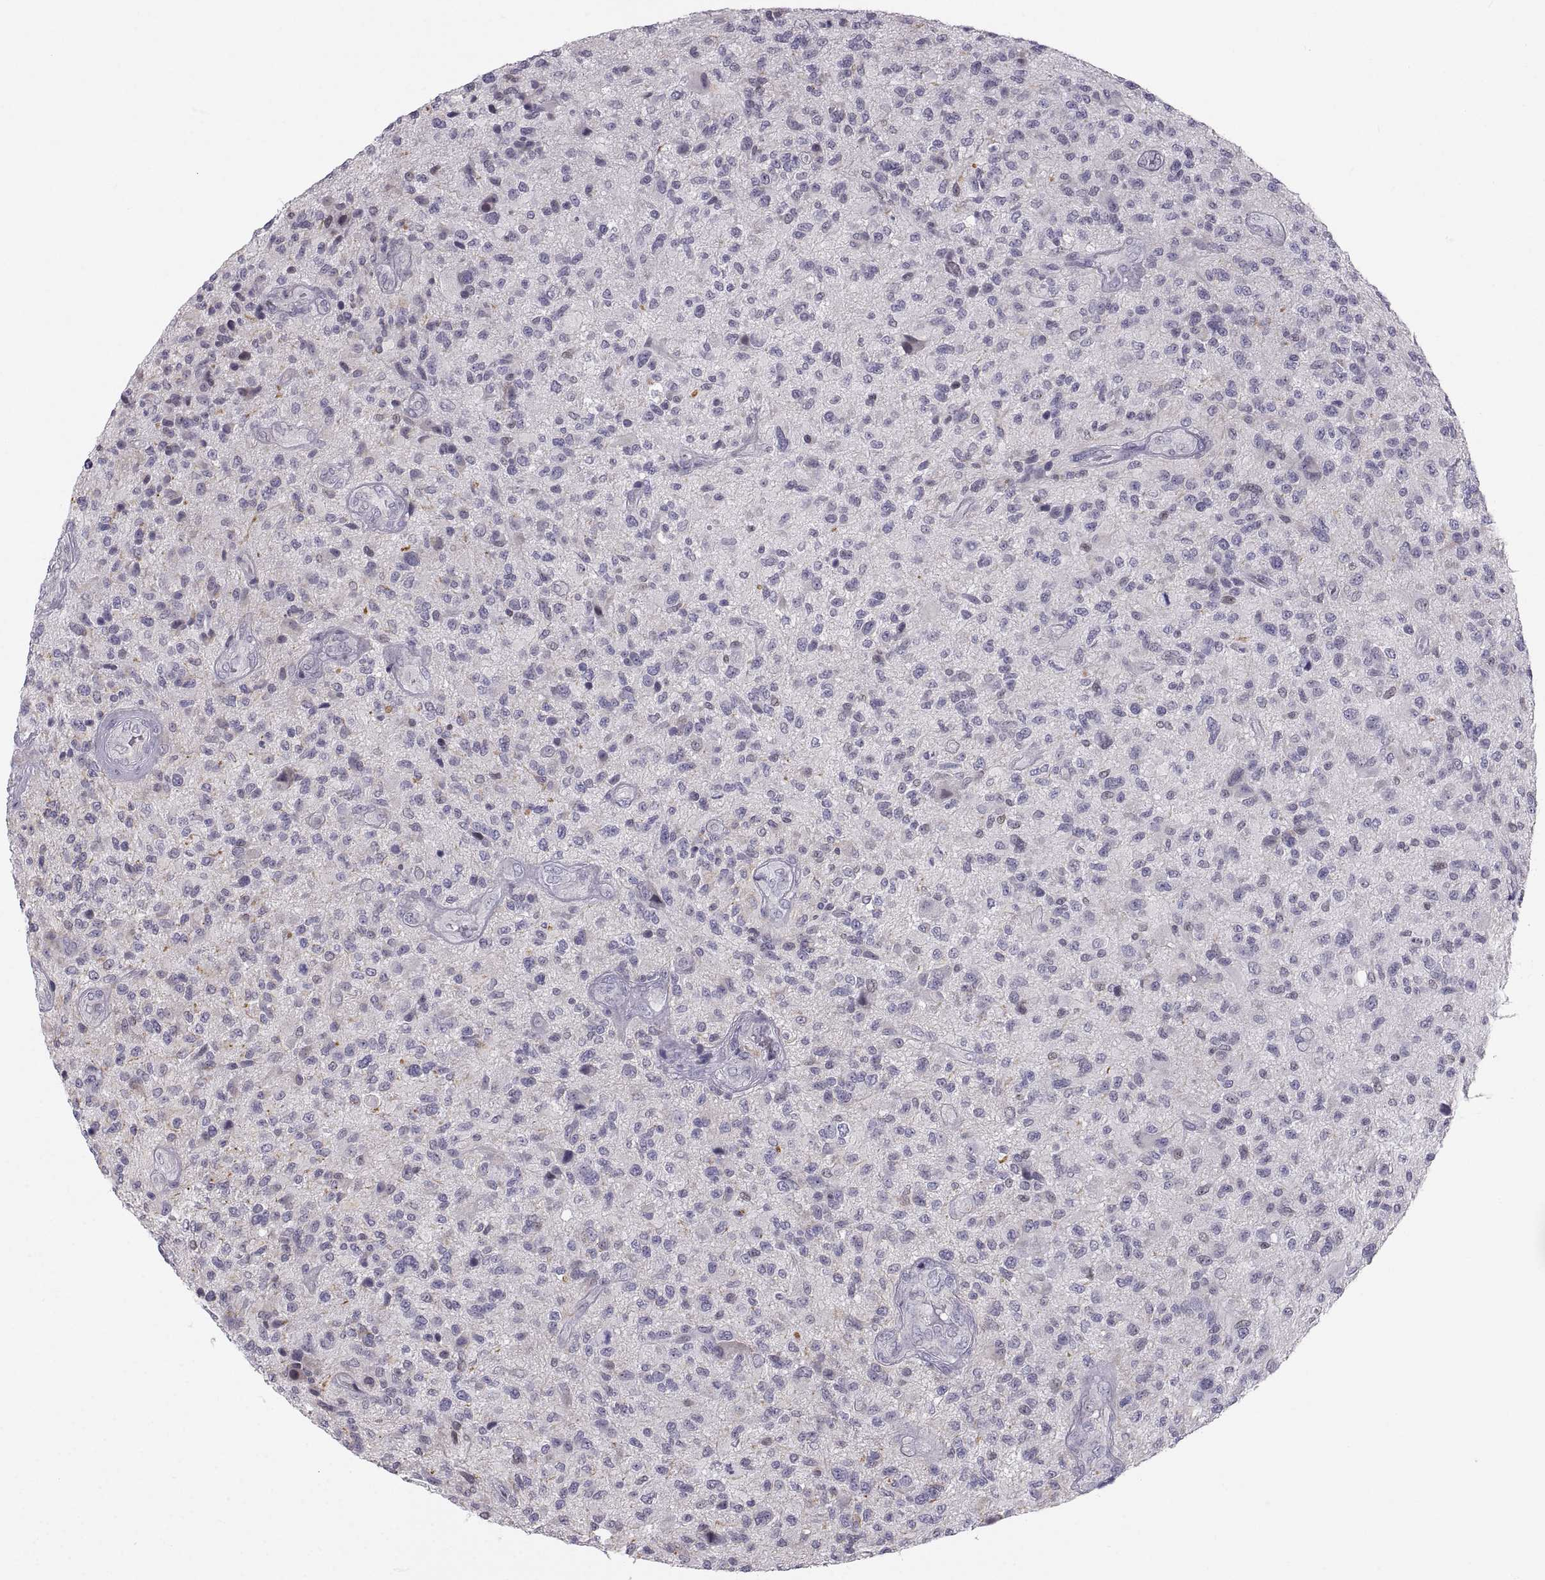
{"staining": {"intensity": "negative", "quantity": "none", "location": "none"}, "tissue": "glioma", "cell_type": "Tumor cells", "image_type": "cancer", "snomed": [{"axis": "morphology", "description": "Glioma, malignant, High grade"}, {"axis": "topography", "description": "Brain"}], "caption": "DAB immunohistochemical staining of human high-grade glioma (malignant) exhibits no significant expression in tumor cells.", "gene": "ZNF185", "patient": {"sex": "male", "age": 47}}